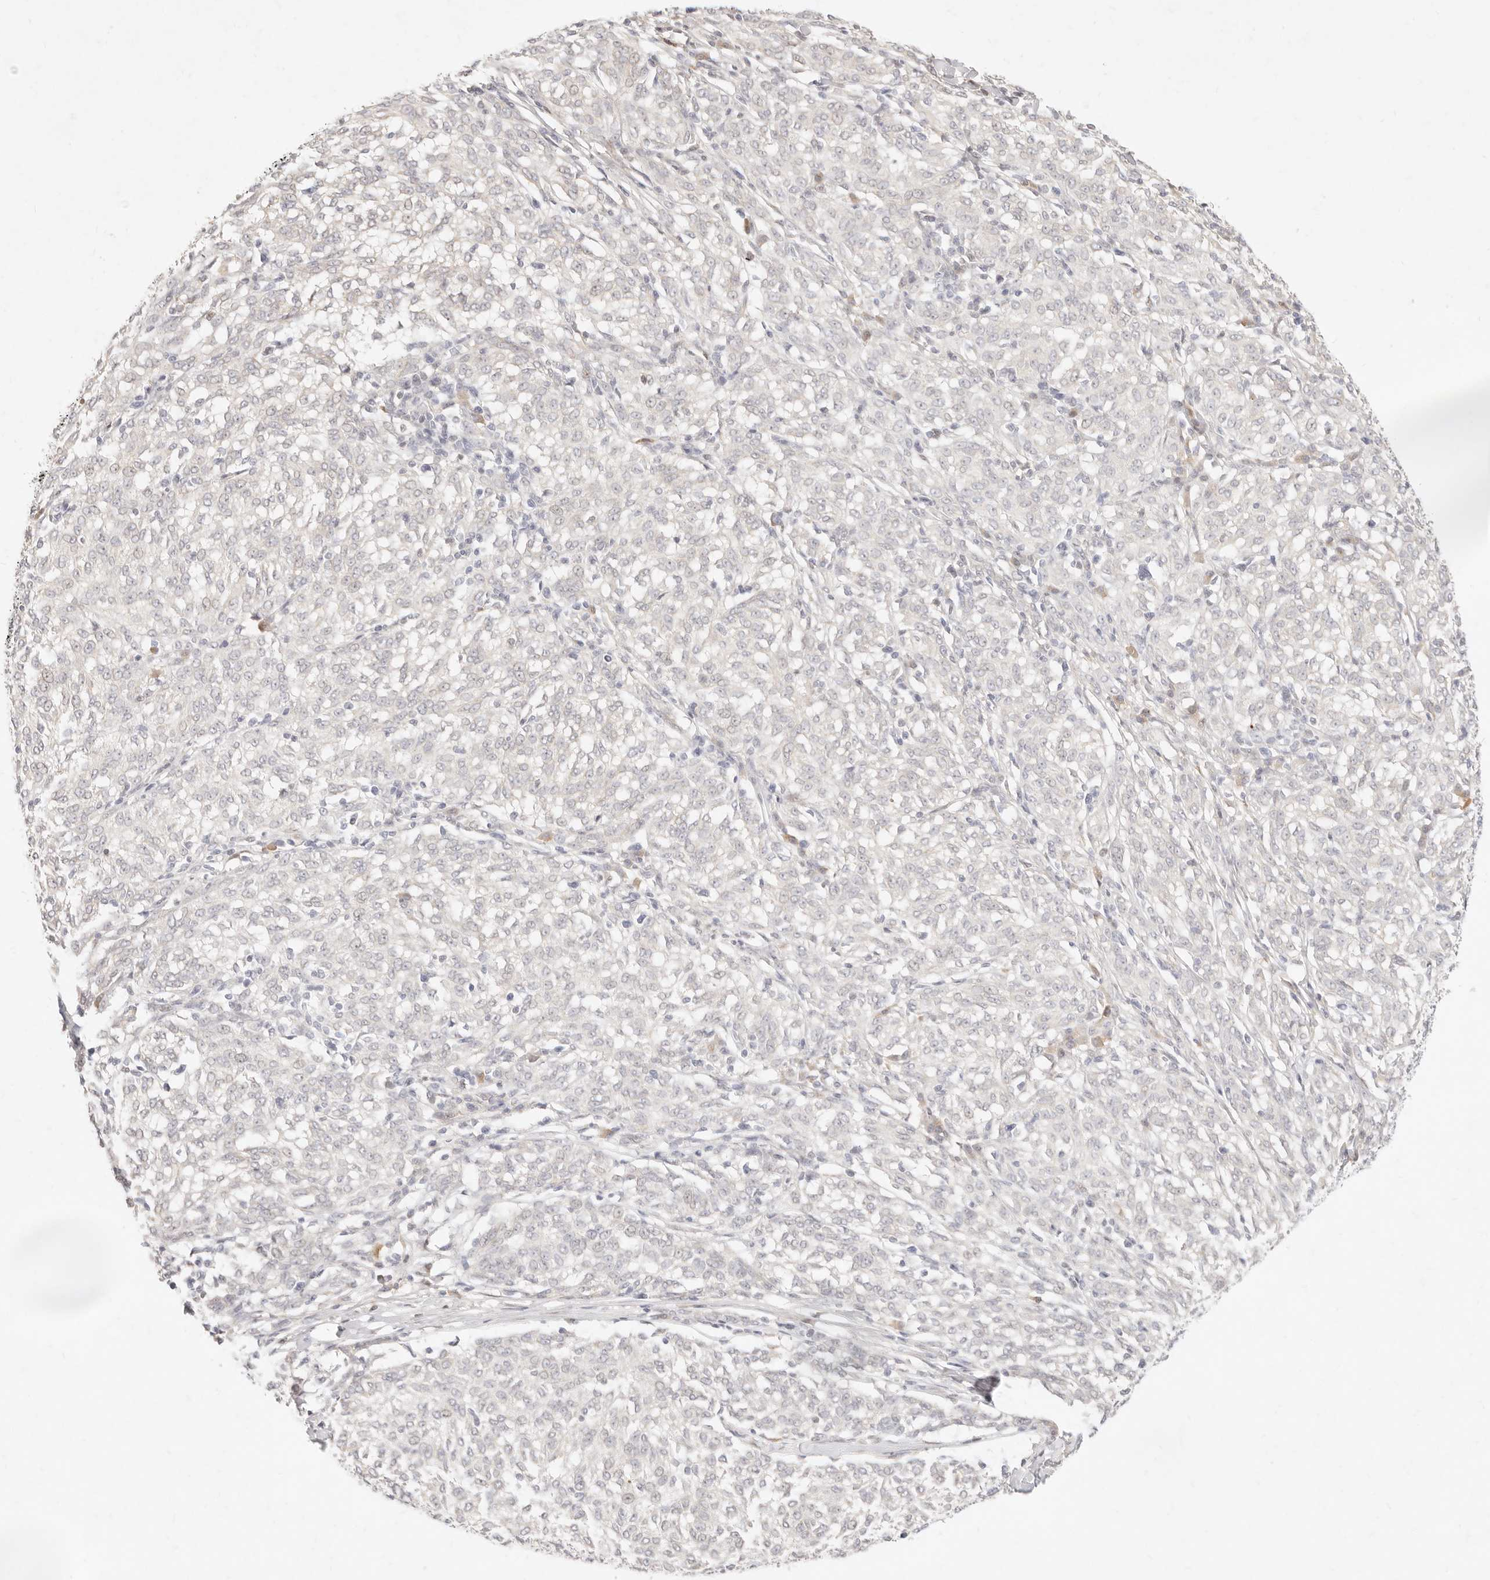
{"staining": {"intensity": "negative", "quantity": "none", "location": "none"}, "tissue": "melanoma", "cell_type": "Tumor cells", "image_type": "cancer", "snomed": [{"axis": "morphology", "description": "Malignant melanoma, NOS"}, {"axis": "topography", "description": "Skin"}], "caption": "Tumor cells show no significant staining in melanoma.", "gene": "ASCL3", "patient": {"sex": "female", "age": 72}}